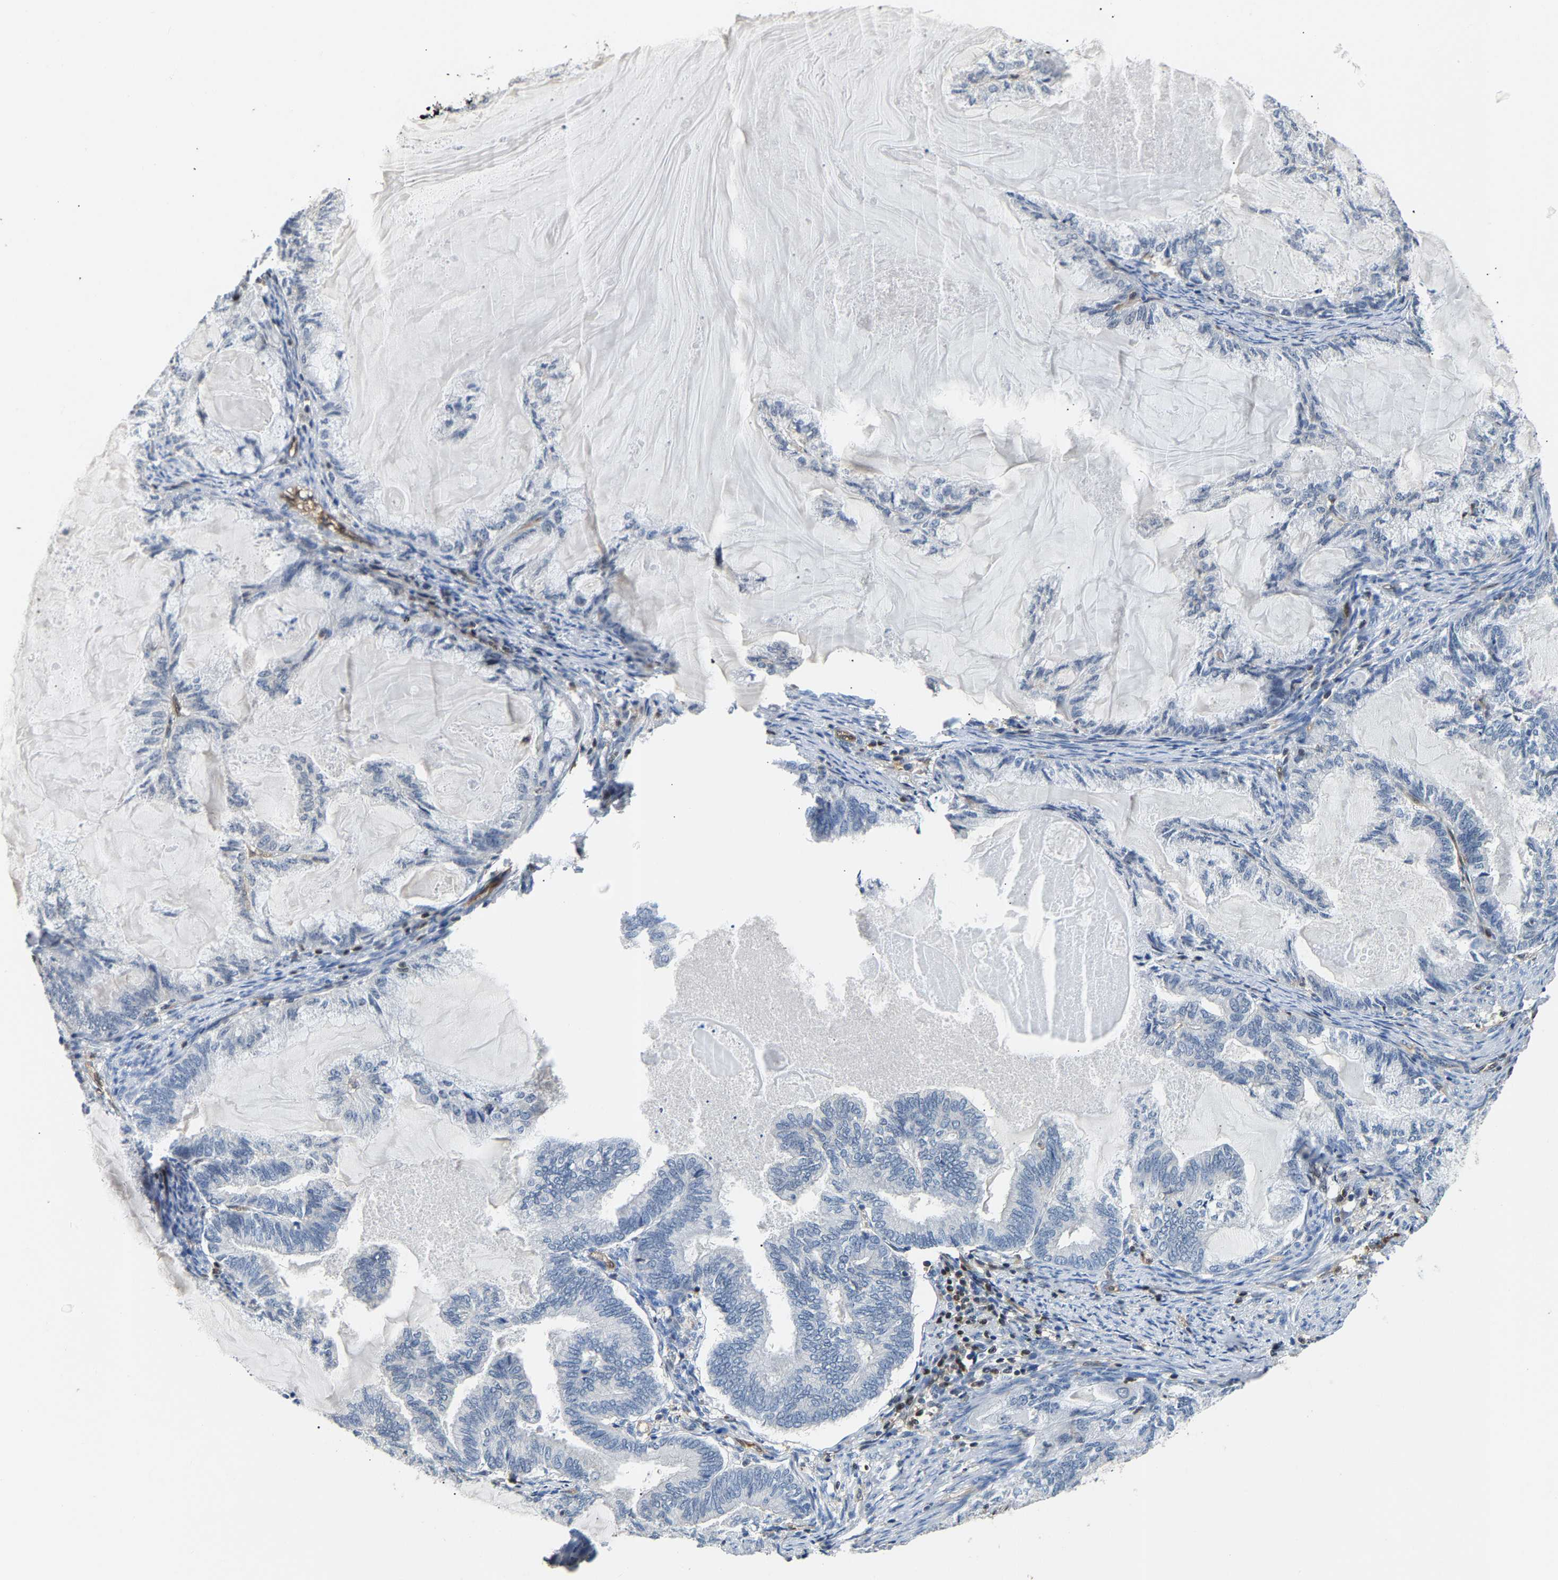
{"staining": {"intensity": "negative", "quantity": "none", "location": "none"}, "tissue": "endometrial cancer", "cell_type": "Tumor cells", "image_type": "cancer", "snomed": [{"axis": "morphology", "description": "Adenocarcinoma, NOS"}, {"axis": "topography", "description": "Endometrium"}], "caption": "This is an IHC photomicrograph of human endometrial cancer. There is no staining in tumor cells.", "gene": "GIMAP7", "patient": {"sex": "female", "age": 86}}